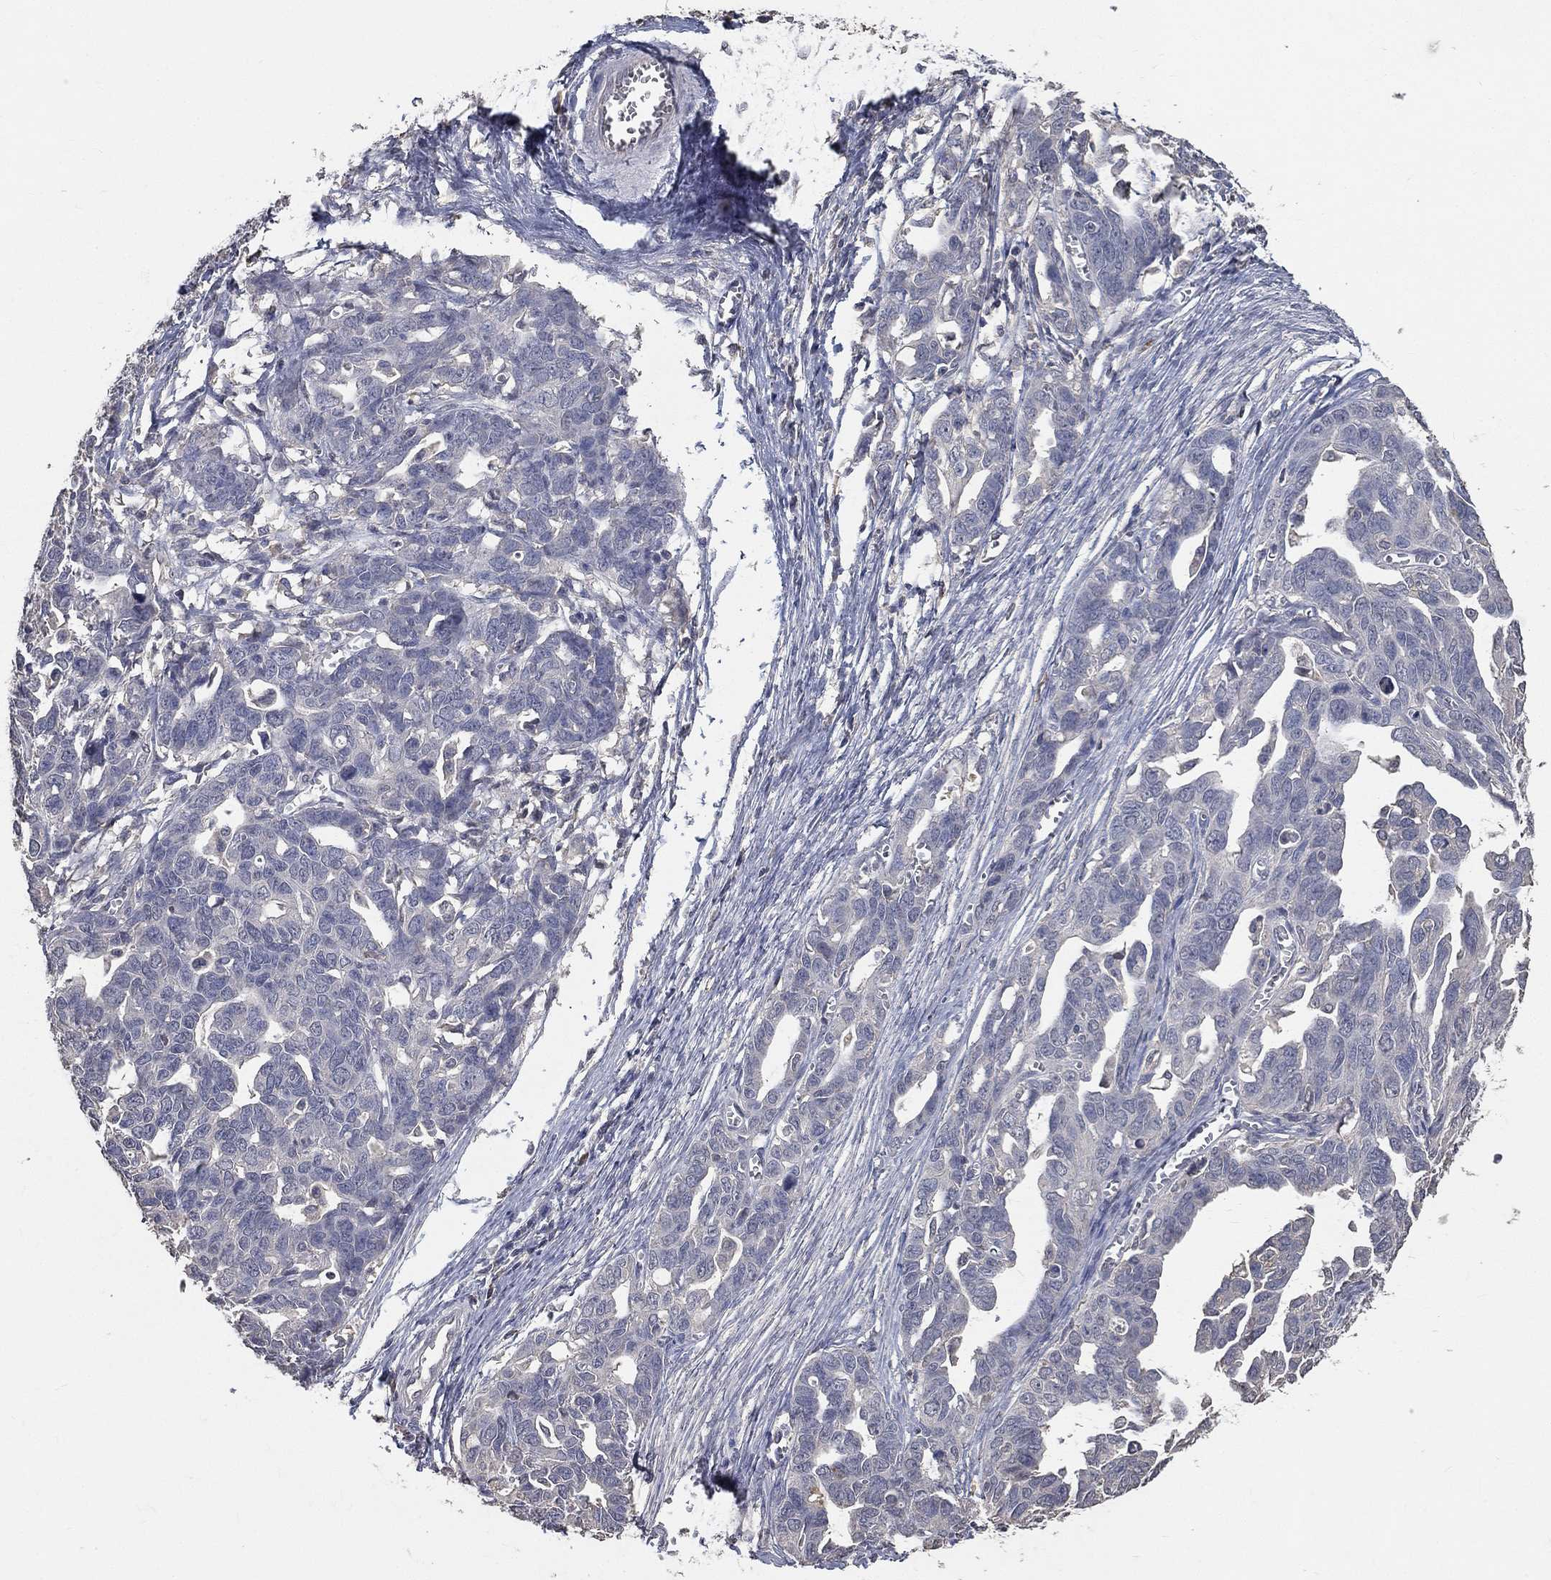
{"staining": {"intensity": "negative", "quantity": "none", "location": "none"}, "tissue": "ovarian cancer", "cell_type": "Tumor cells", "image_type": "cancer", "snomed": [{"axis": "morphology", "description": "Cystadenocarcinoma, serous, NOS"}, {"axis": "topography", "description": "Ovary"}], "caption": "A photomicrograph of human ovarian cancer (serous cystadenocarcinoma) is negative for staining in tumor cells.", "gene": "SNAP25", "patient": {"sex": "female", "age": 69}}